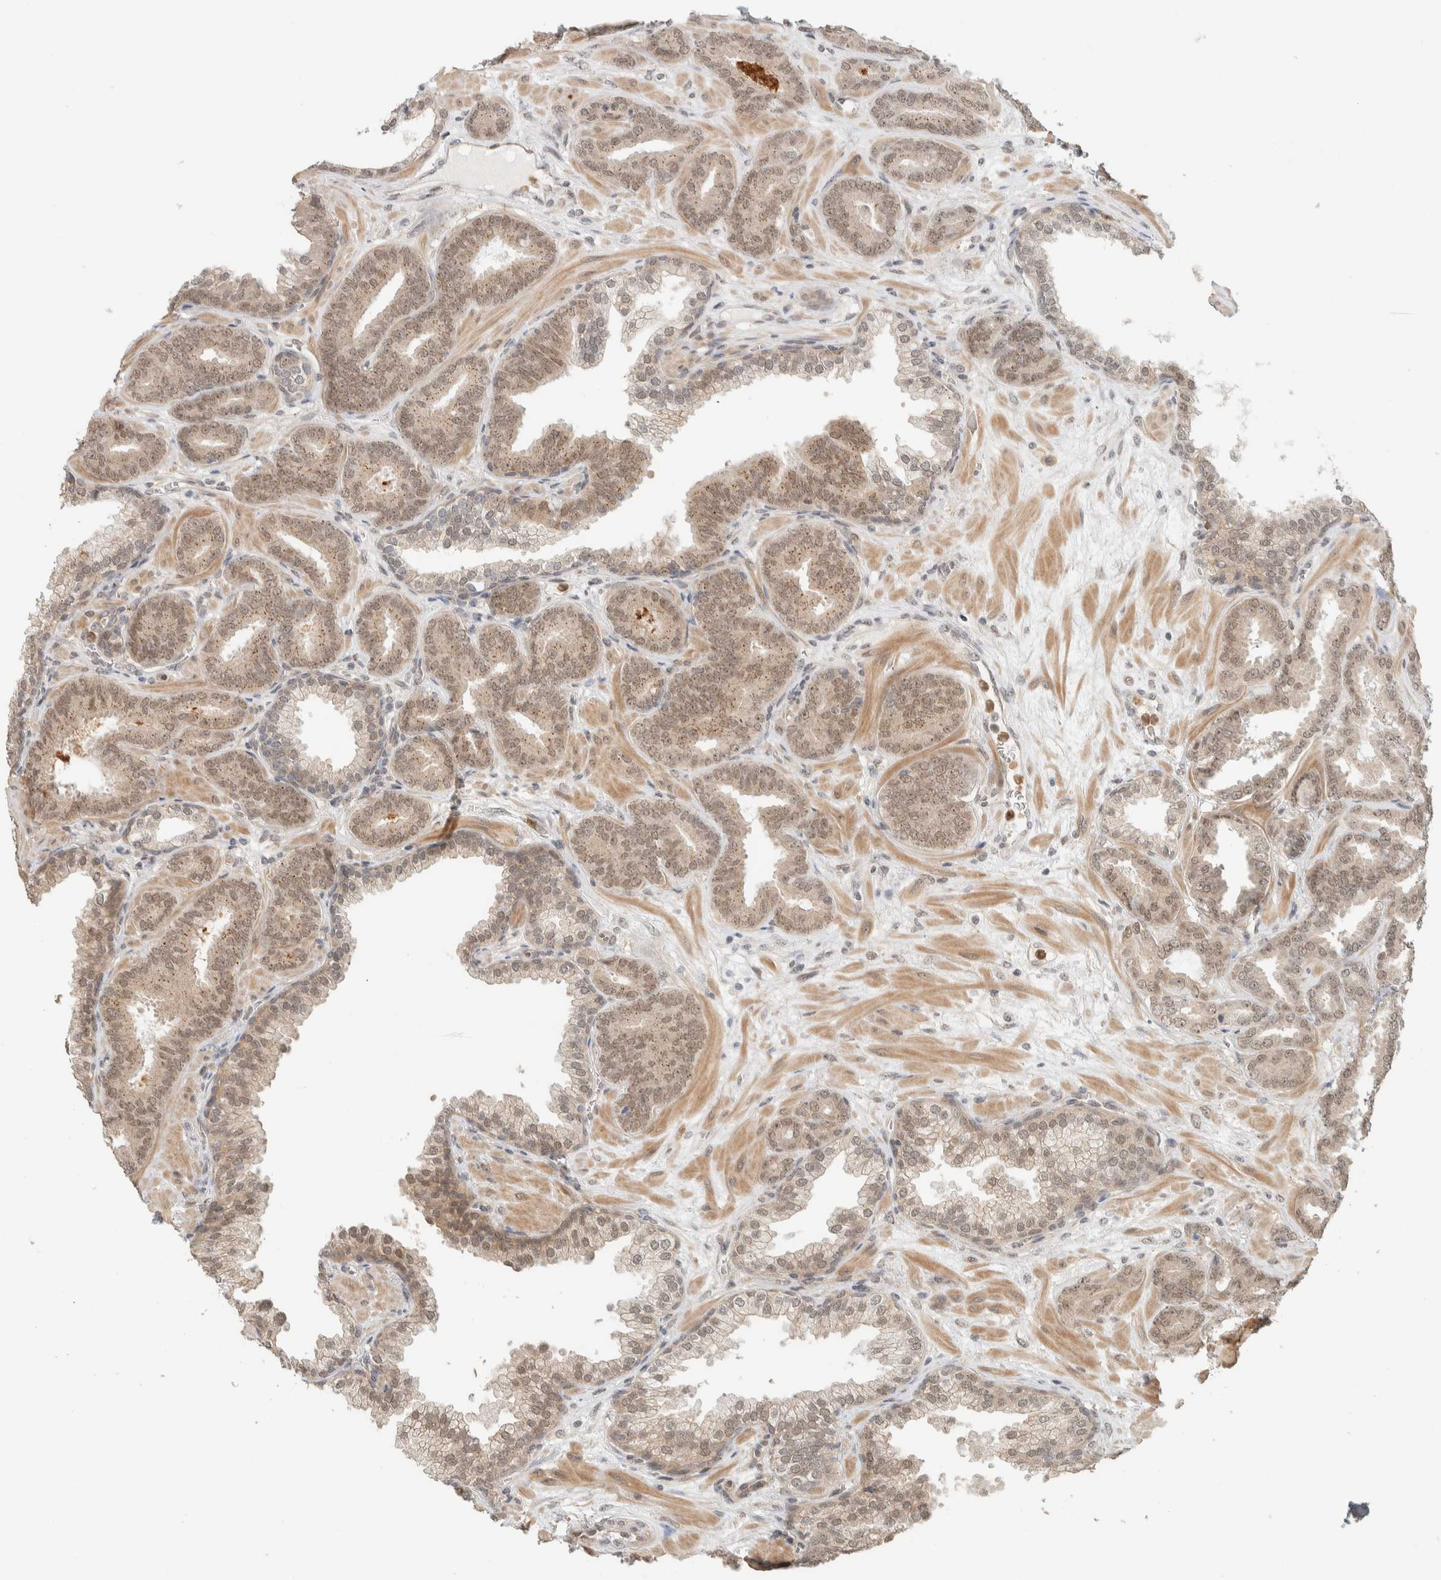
{"staining": {"intensity": "weak", "quantity": ">75%", "location": "cytoplasmic/membranous,nuclear"}, "tissue": "prostate cancer", "cell_type": "Tumor cells", "image_type": "cancer", "snomed": [{"axis": "morphology", "description": "Adenocarcinoma, Low grade"}, {"axis": "topography", "description": "Prostate"}], "caption": "This is an image of immunohistochemistry (IHC) staining of prostate cancer (low-grade adenocarcinoma), which shows weak staining in the cytoplasmic/membranous and nuclear of tumor cells.", "gene": "ZBTB2", "patient": {"sex": "male", "age": 62}}